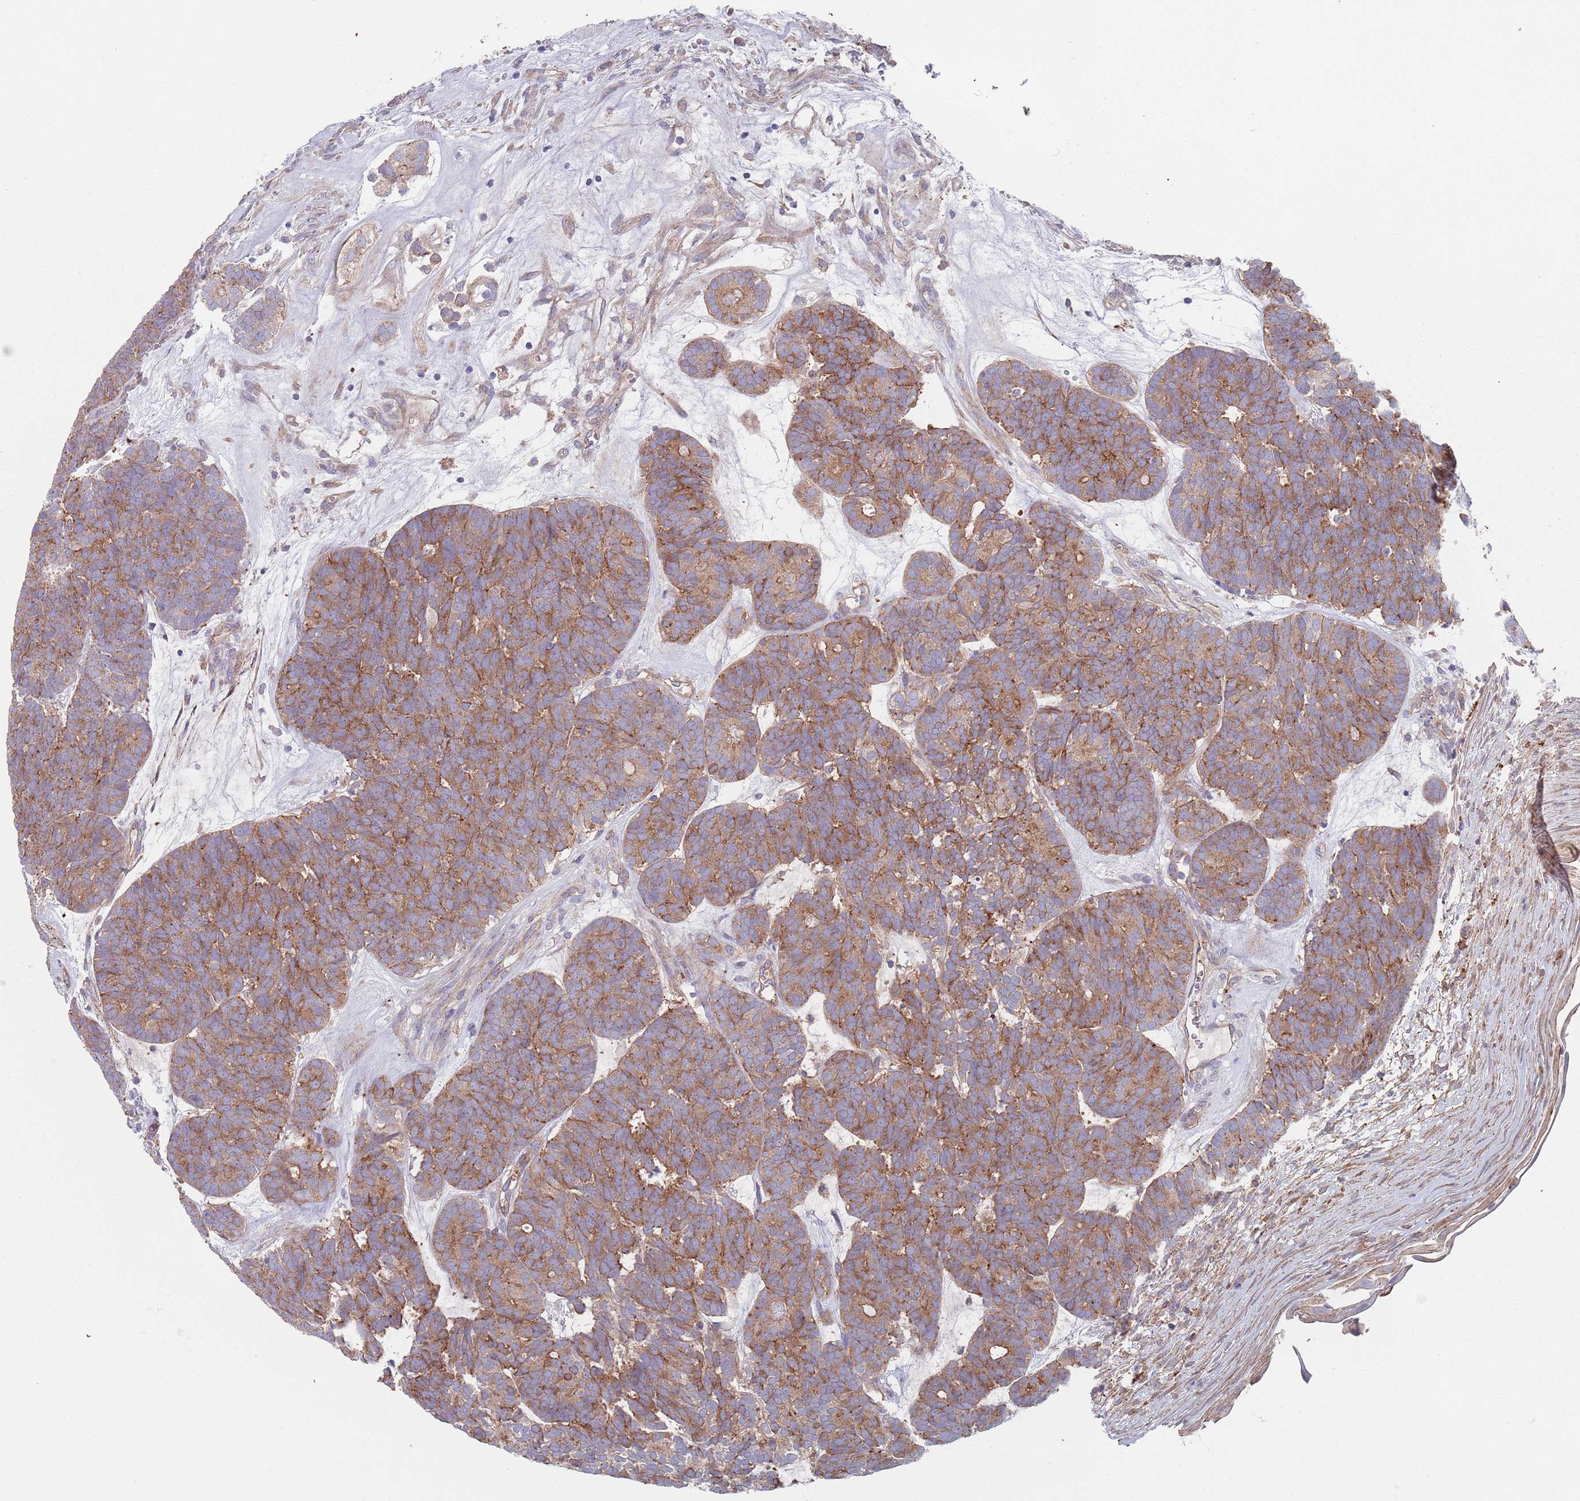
{"staining": {"intensity": "moderate", "quantity": ">75%", "location": "cytoplasmic/membranous"}, "tissue": "head and neck cancer", "cell_type": "Tumor cells", "image_type": "cancer", "snomed": [{"axis": "morphology", "description": "Adenocarcinoma, NOS"}, {"axis": "topography", "description": "Head-Neck"}], "caption": "Tumor cells demonstrate medium levels of moderate cytoplasmic/membranous staining in approximately >75% of cells in human adenocarcinoma (head and neck). Using DAB (3,3'-diaminobenzidine) (brown) and hematoxylin (blue) stains, captured at high magnification using brightfield microscopy.", "gene": "APPL2", "patient": {"sex": "female", "age": 81}}